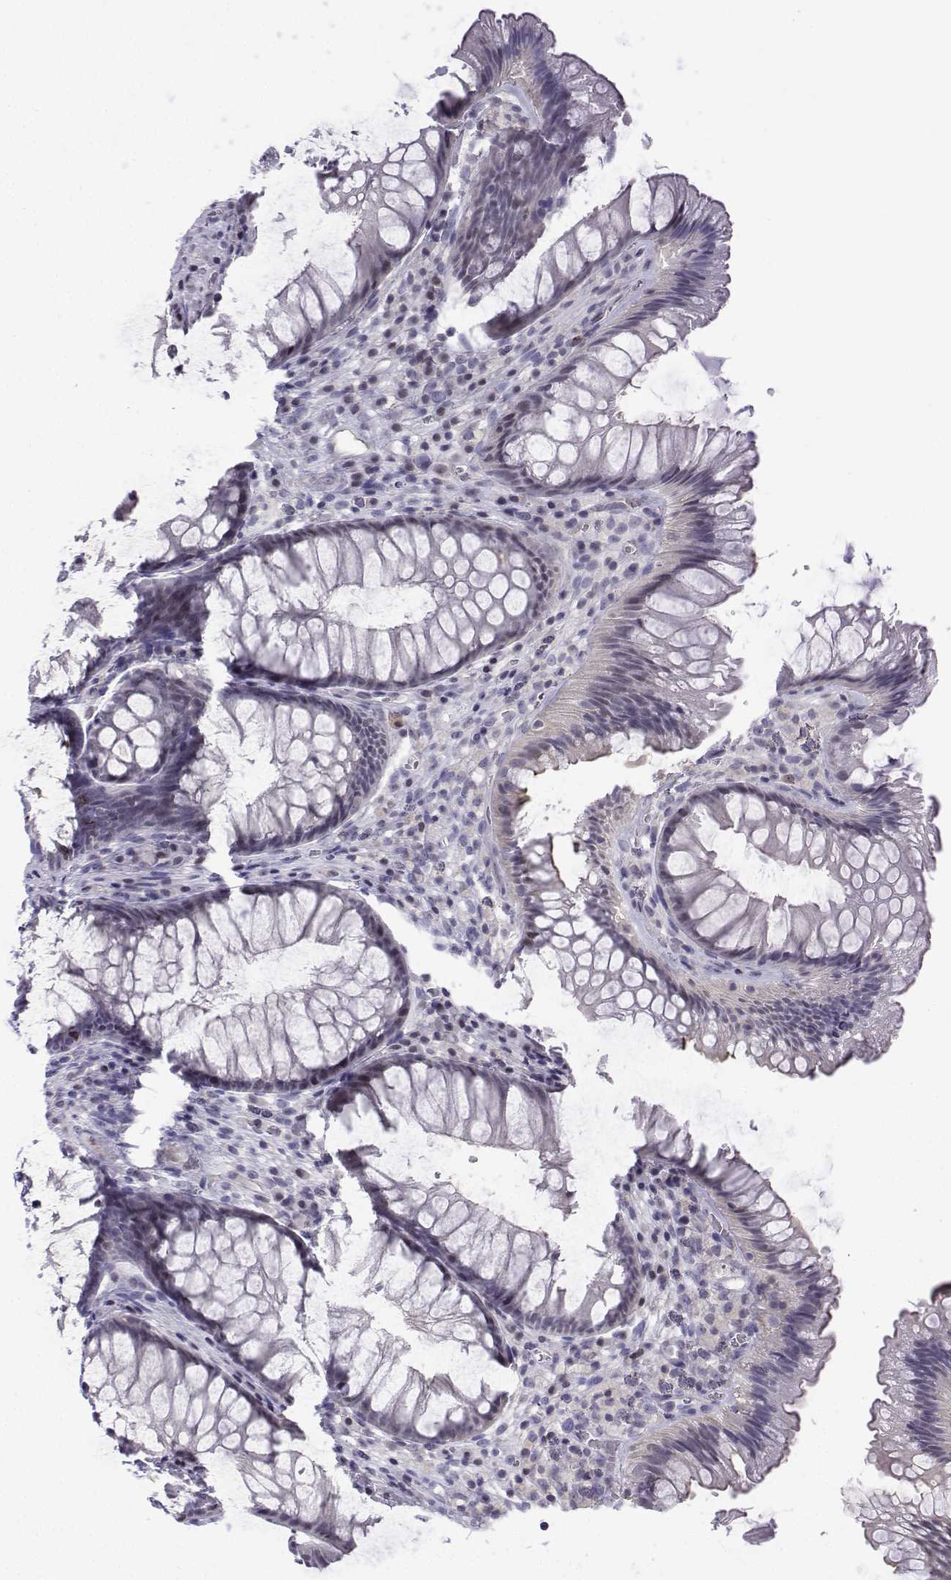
{"staining": {"intensity": "moderate", "quantity": "<25%", "location": "nuclear"}, "tissue": "rectum", "cell_type": "Glandular cells", "image_type": "normal", "snomed": [{"axis": "morphology", "description": "Normal tissue, NOS"}, {"axis": "topography", "description": "Smooth muscle"}, {"axis": "topography", "description": "Rectum"}], "caption": "IHC micrograph of unremarkable rectum: rectum stained using IHC exhibits low levels of moderate protein expression localized specifically in the nuclear of glandular cells, appearing as a nuclear brown color.", "gene": "INCENP", "patient": {"sex": "male", "age": 53}}